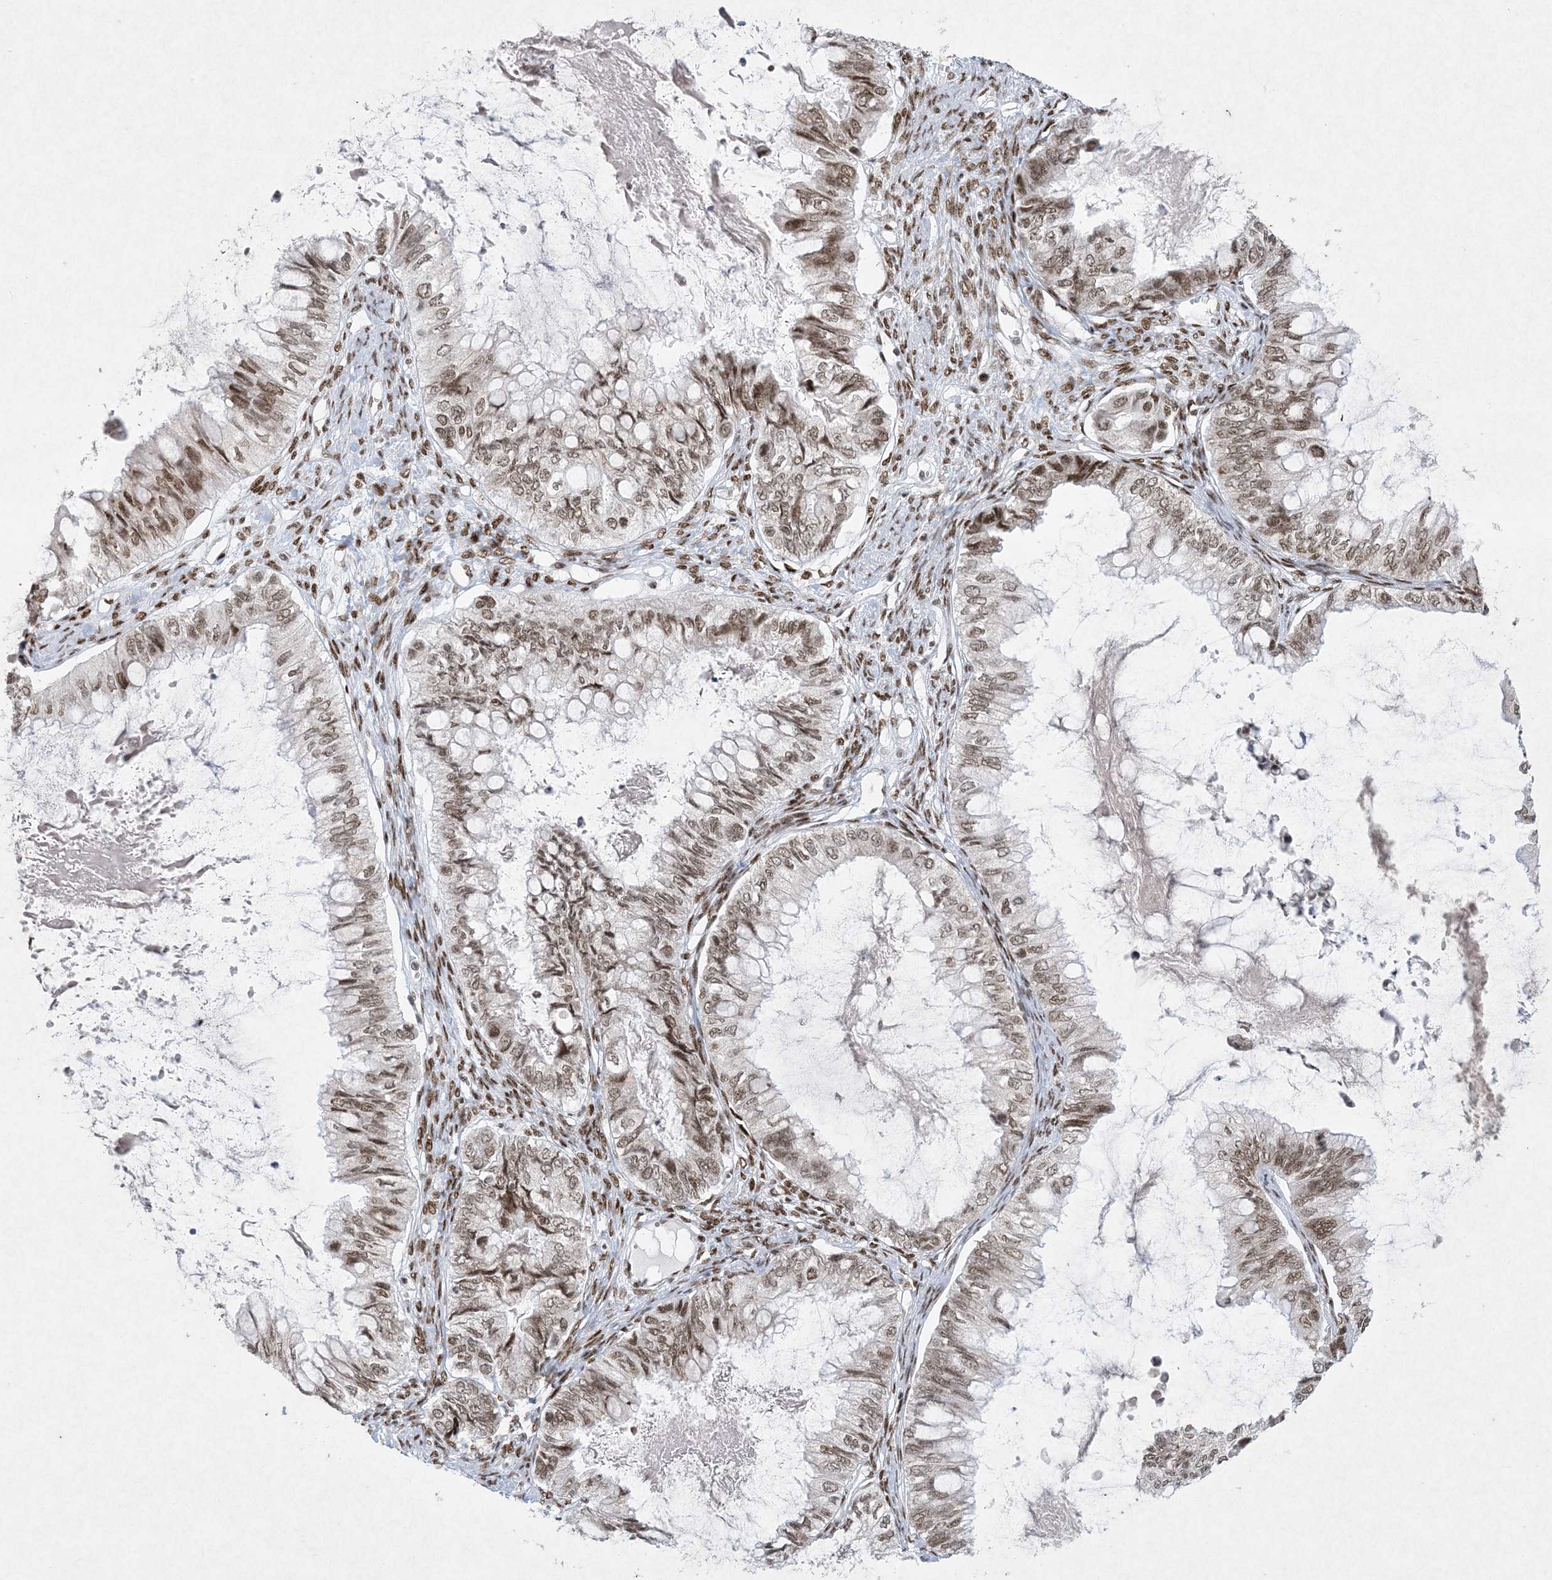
{"staining": {"intensity": "moderate", "quantity": ">75%", "location": "nuclear"}, "tissue": "ovarian cancer", "cell_type": "Tumor cells", "image_type": "cancer", "snomed": [{"axis": "morphology", "description": "Cystadenocarcinoma, mucinous, NOS"}, {"axis": "topography", "description": "Ovary"}], "caption": "Immunohistochemistry (IHC) (DAB) staining of ovarian cancer (mucinous cystadenocarcinoma) displays moderate nuclear protein positivity in about >75% of tumor cells.", "gene": "PKNOX2", "patient": {"sex": "female", "age": 80}}